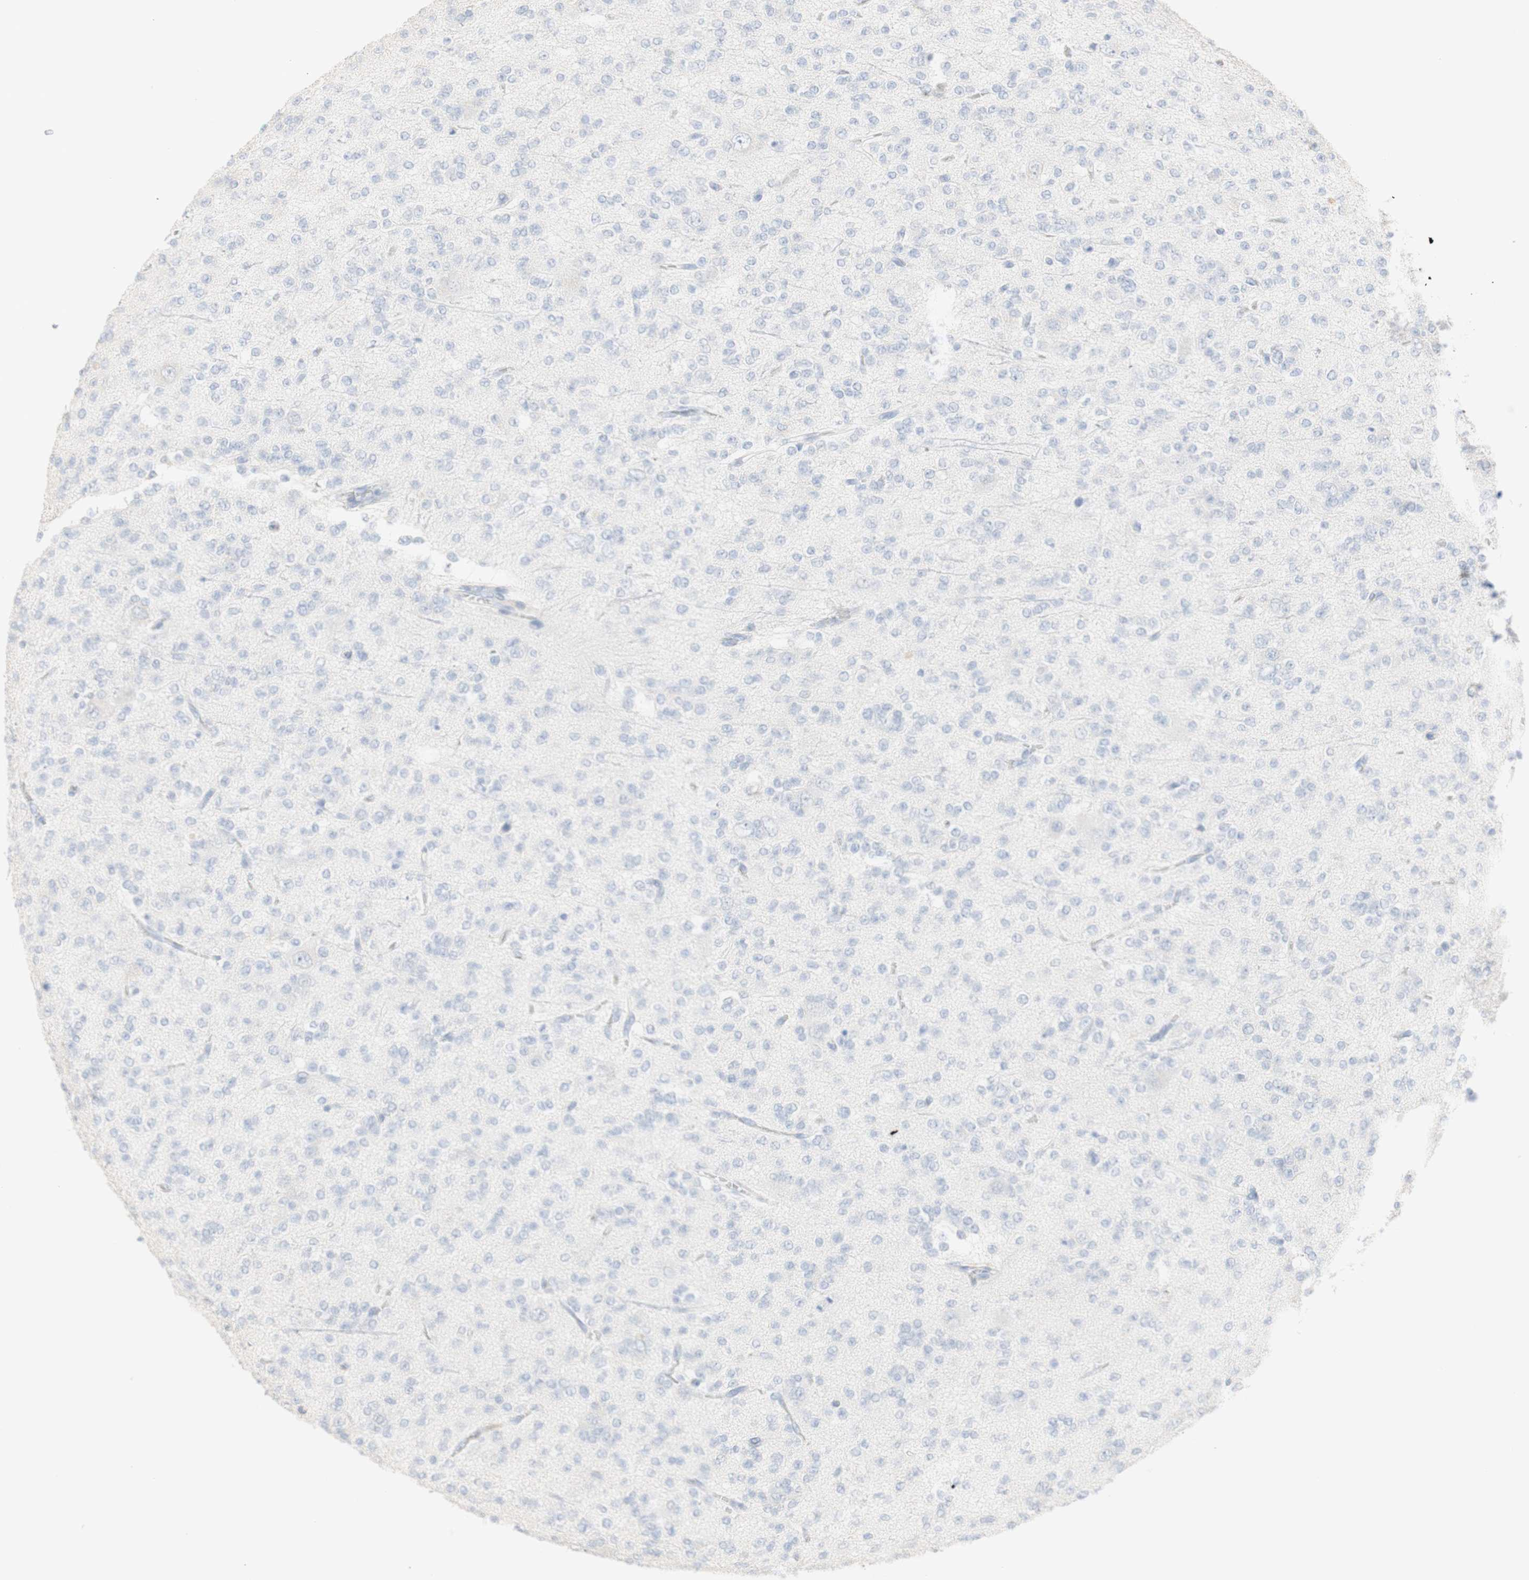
{"staining": {"intensity": "negative", "quantity": "none", "location": "none"}, "tissue": "glioma", "cell_type": "Tumor cells", "image_type": "cancer", "snomed": [{"axis": "morphology", "description": "Glioma, malignant, Low grade"}, {"axis": "topography", "description": "Brain"}], "caption": "The photomicrograph shows no staining of tumor cells in glioma.", "gene": "B4GALNT3", "patient": {"sex": "male", "age": 38}}